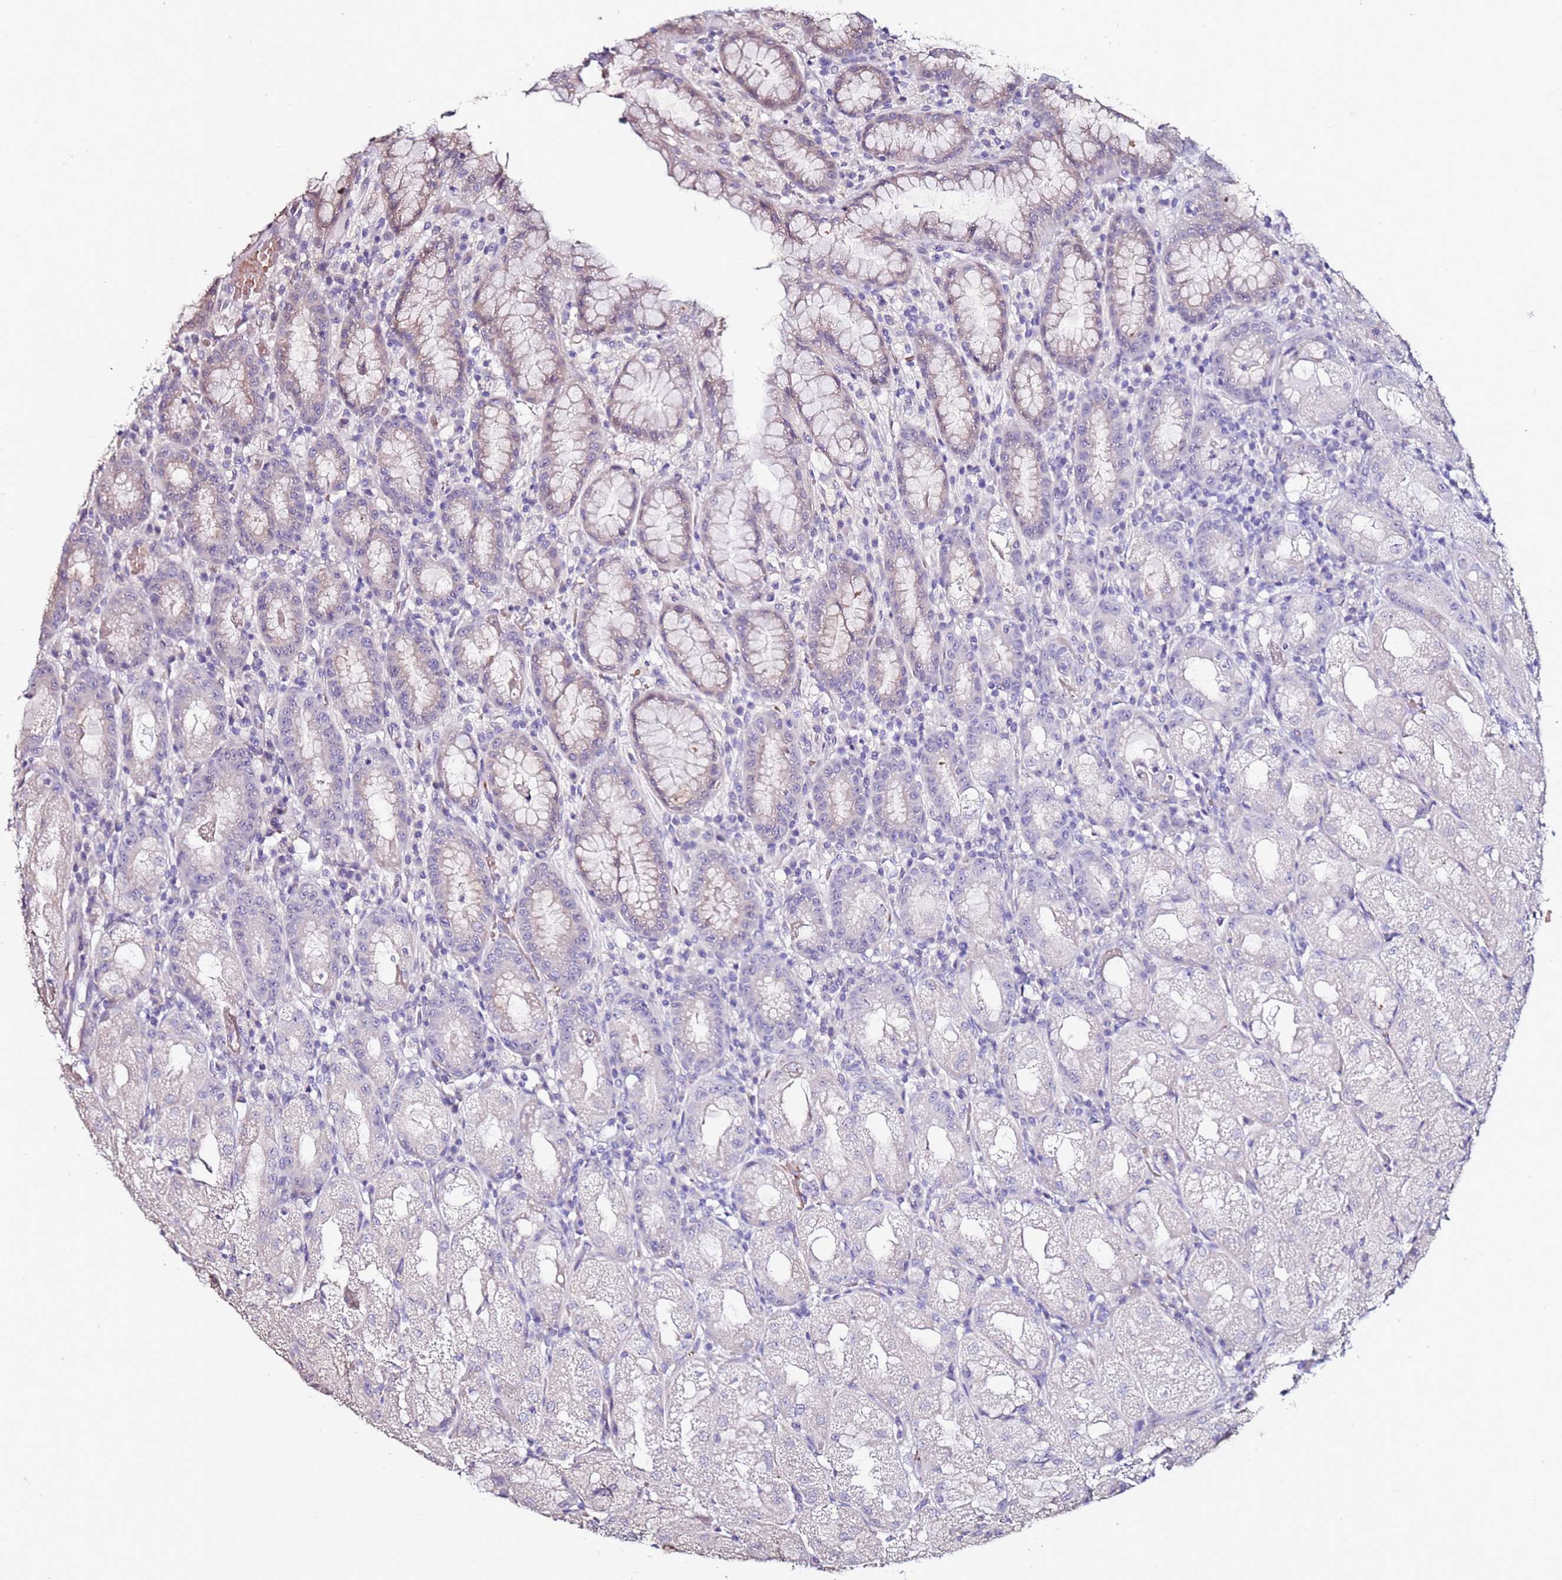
{"staining": {"intensity": "weak", "quantity": "<25%", "location": "cytoplasmic/membranous"}, "tissue": "stomach", "cell_type": "Glandular cells", "image_type": "normal", "snomed": [{"axis": "morphology", "description": "Normal tissue, NOS"}, {"axis": "topography", "description": "Stomach, upper"}], "caption": "Immunohistochemistry of unremarkable human stomach displays no staining in glandular cells.", "gene": "C3orf80", "patient": {"sex": "male", "age": 52}}